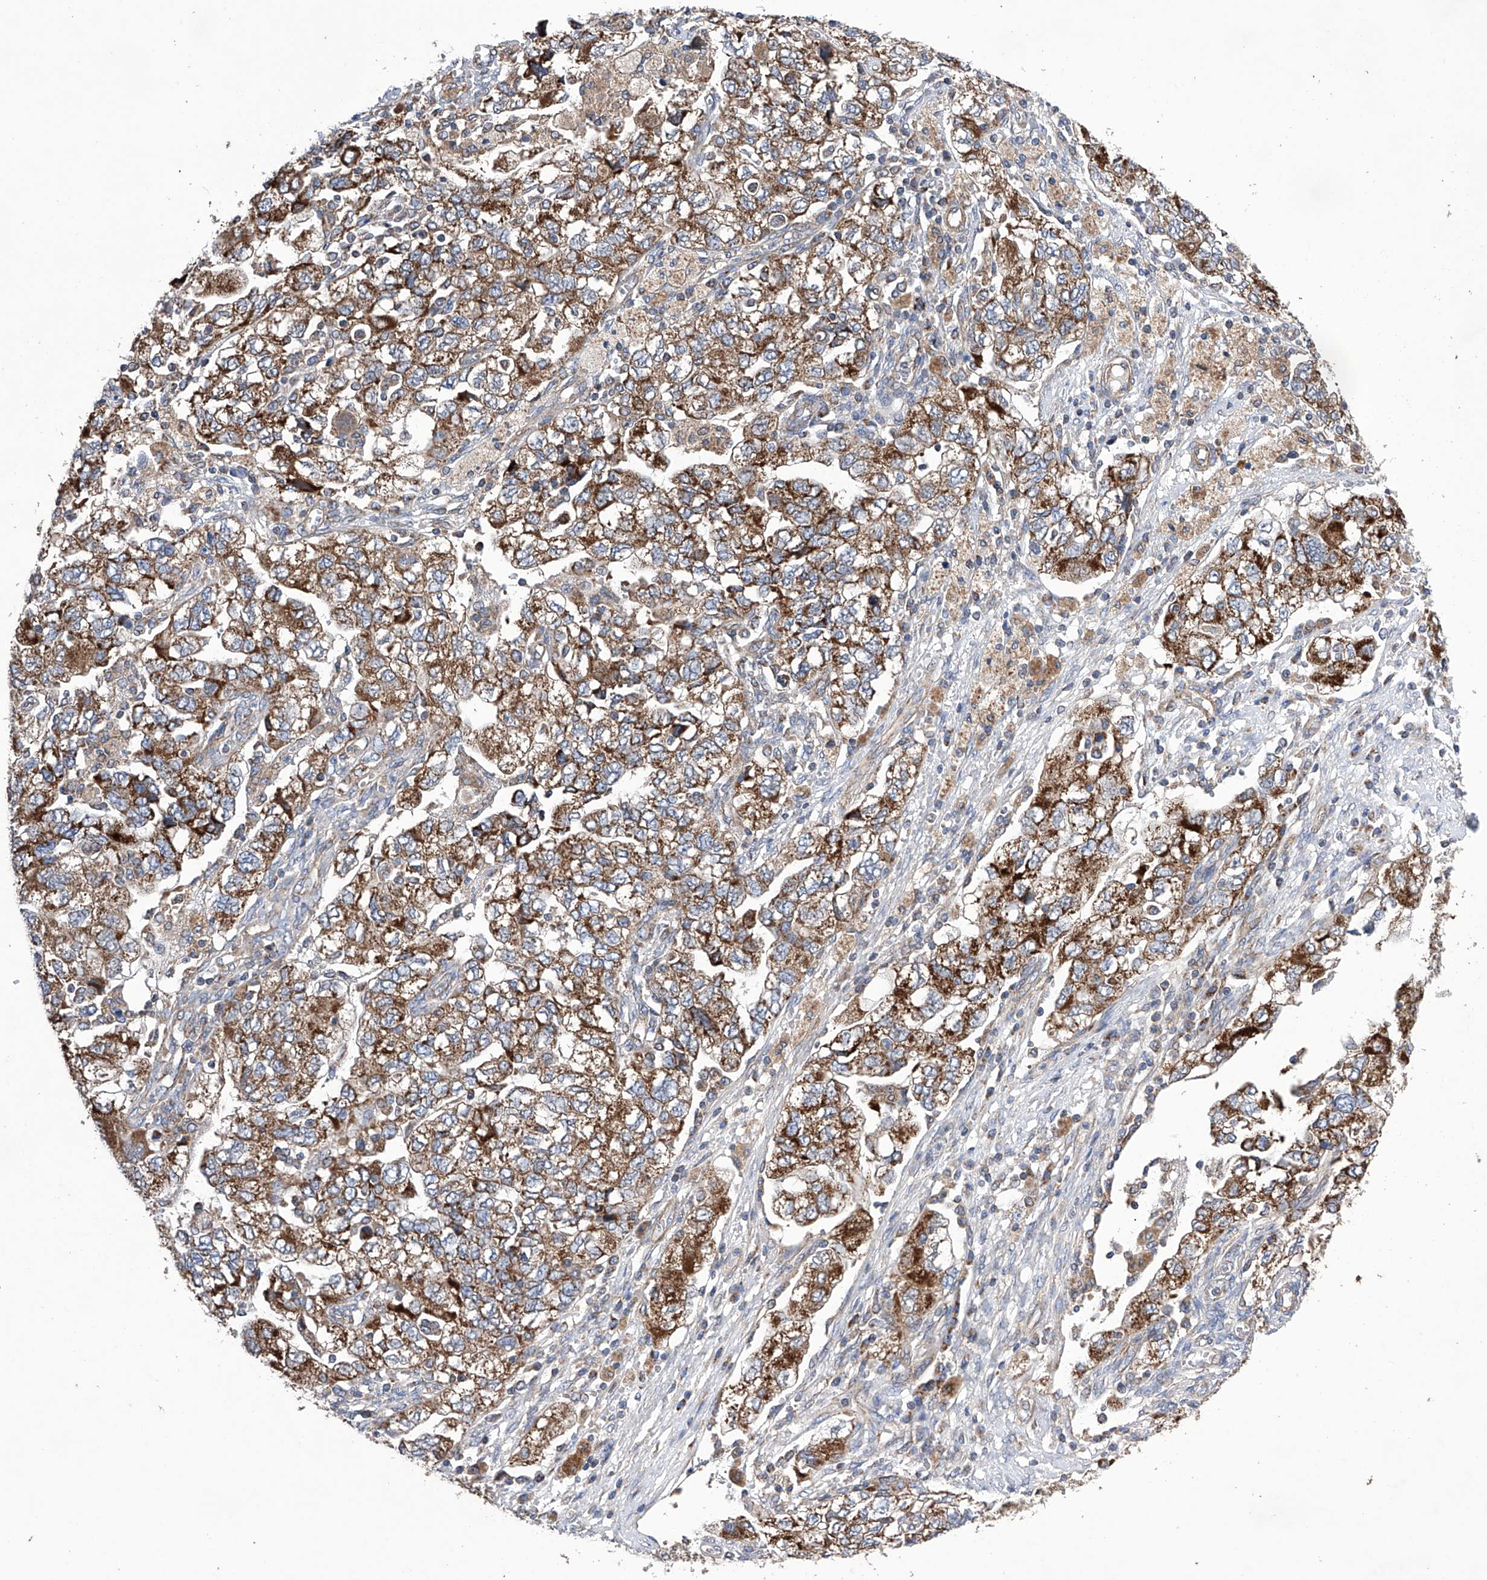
{"staining": {"intensity": "moderate", "quantity": ">75%", "location": "cytoplasmic/membranous"}, "tissue": "ovarian cancer", "cell_type": "Tumor cells", "image_type": "cancer", "snomed": [{"axis": "morphology", "description": "Carcinoma, NOS"}, {"axis": "morphology", "description": "Cystadenocarcinoma, serous, NOS"}, {"axis": "topography", "description": "Ovary"}], "caption": "Protein expression by immunohistochemistry shows moderate cytoplasmic/membranous positivity in approximately >75% of tumor cells in carcinoma (ovarian).", "gene": "EFCAB2", "patient": {"sex": "female", "age": 69}}